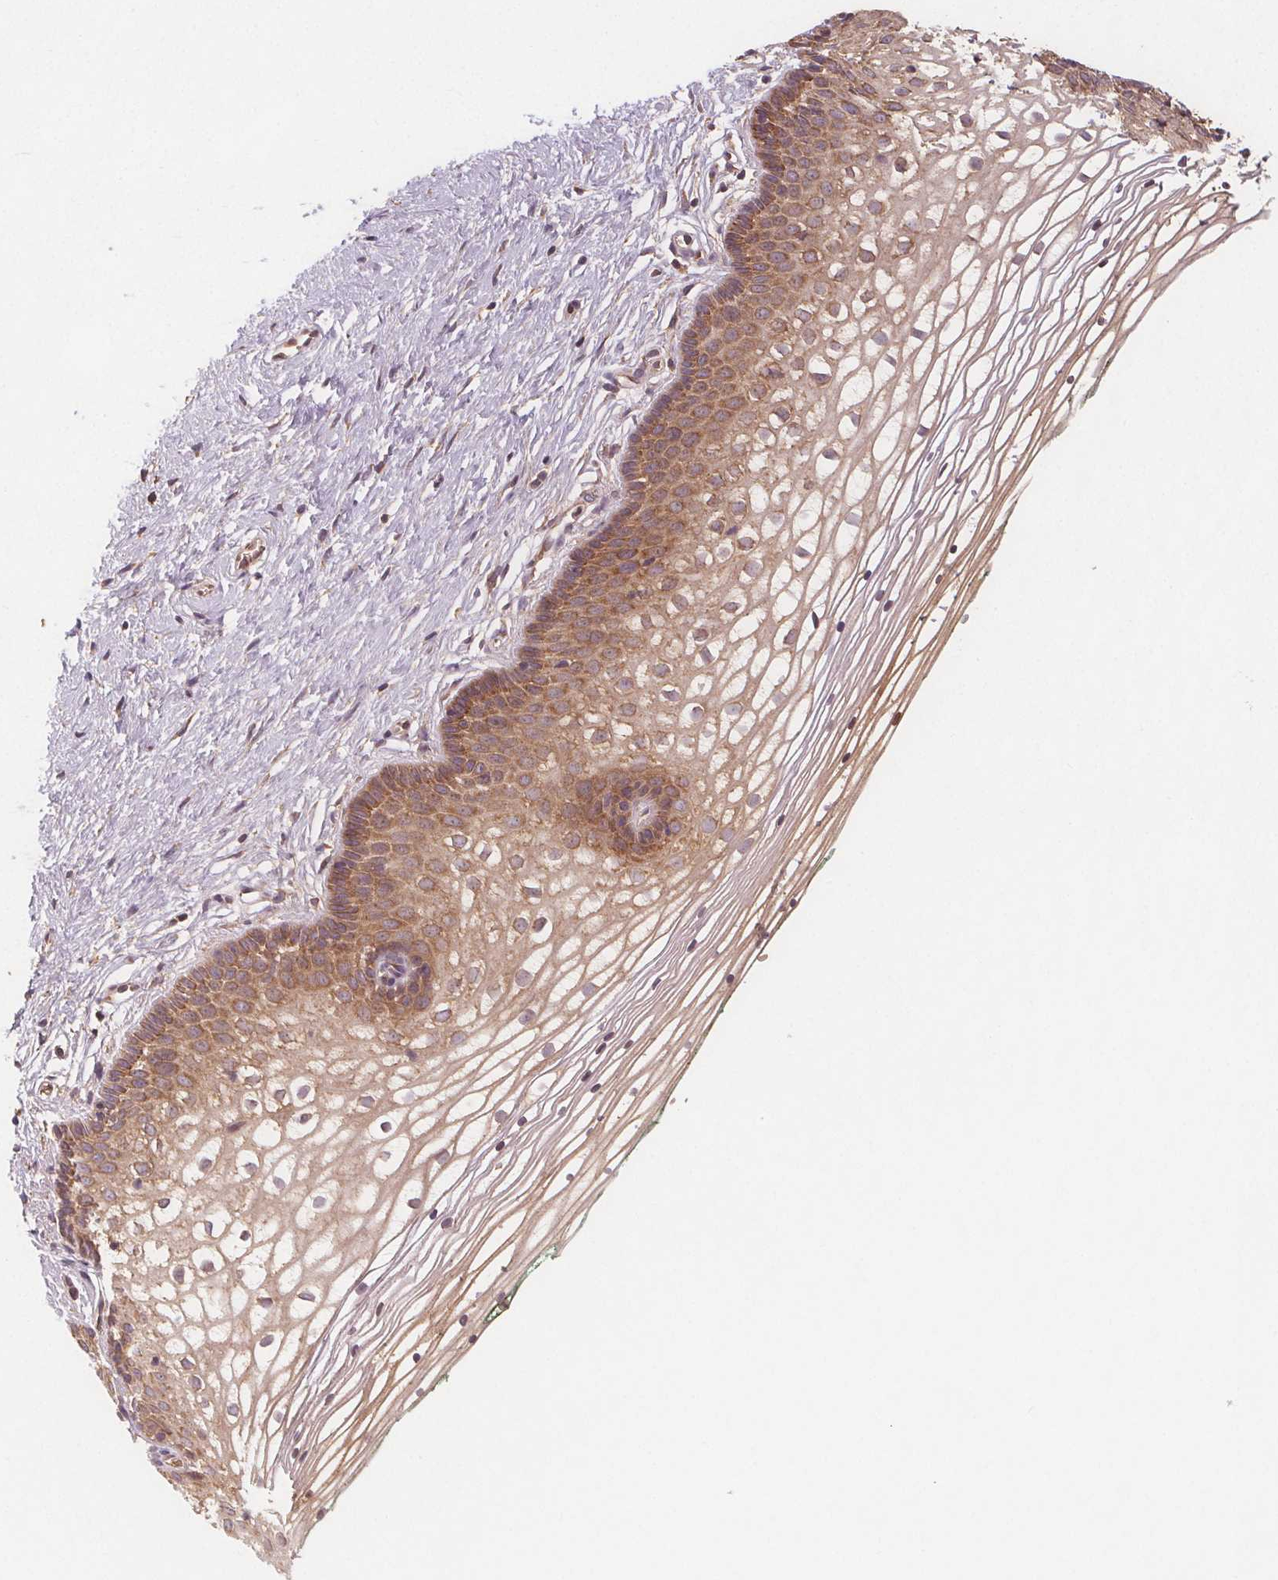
{"staining": {"intensity": "moderate", "quantity": "25%-75%", "location": "cytoplasmic/membranous"}, "tissue": "vagina", "cell_type": "Squamous epithelial cells", "image_type": "normal", "snomed": [{"axis": "morphology", "description": "Normal tissue, NOS"}, {"axis": "topography", "description": "Vagina"}], "caption": "Squamous epithelial cells demonstrate moderate cytoplasmic/membranous staining in about 25%-75% of cells in benign vagina. The staining is performed using DAB (3,3'-diaminobenzidine) brown chromogen to label protein expression. The nuclei are counter-stained blue using hematoxylin.", "gene": "EIF3D", "patient": {"sex": "female", "age": 36}}